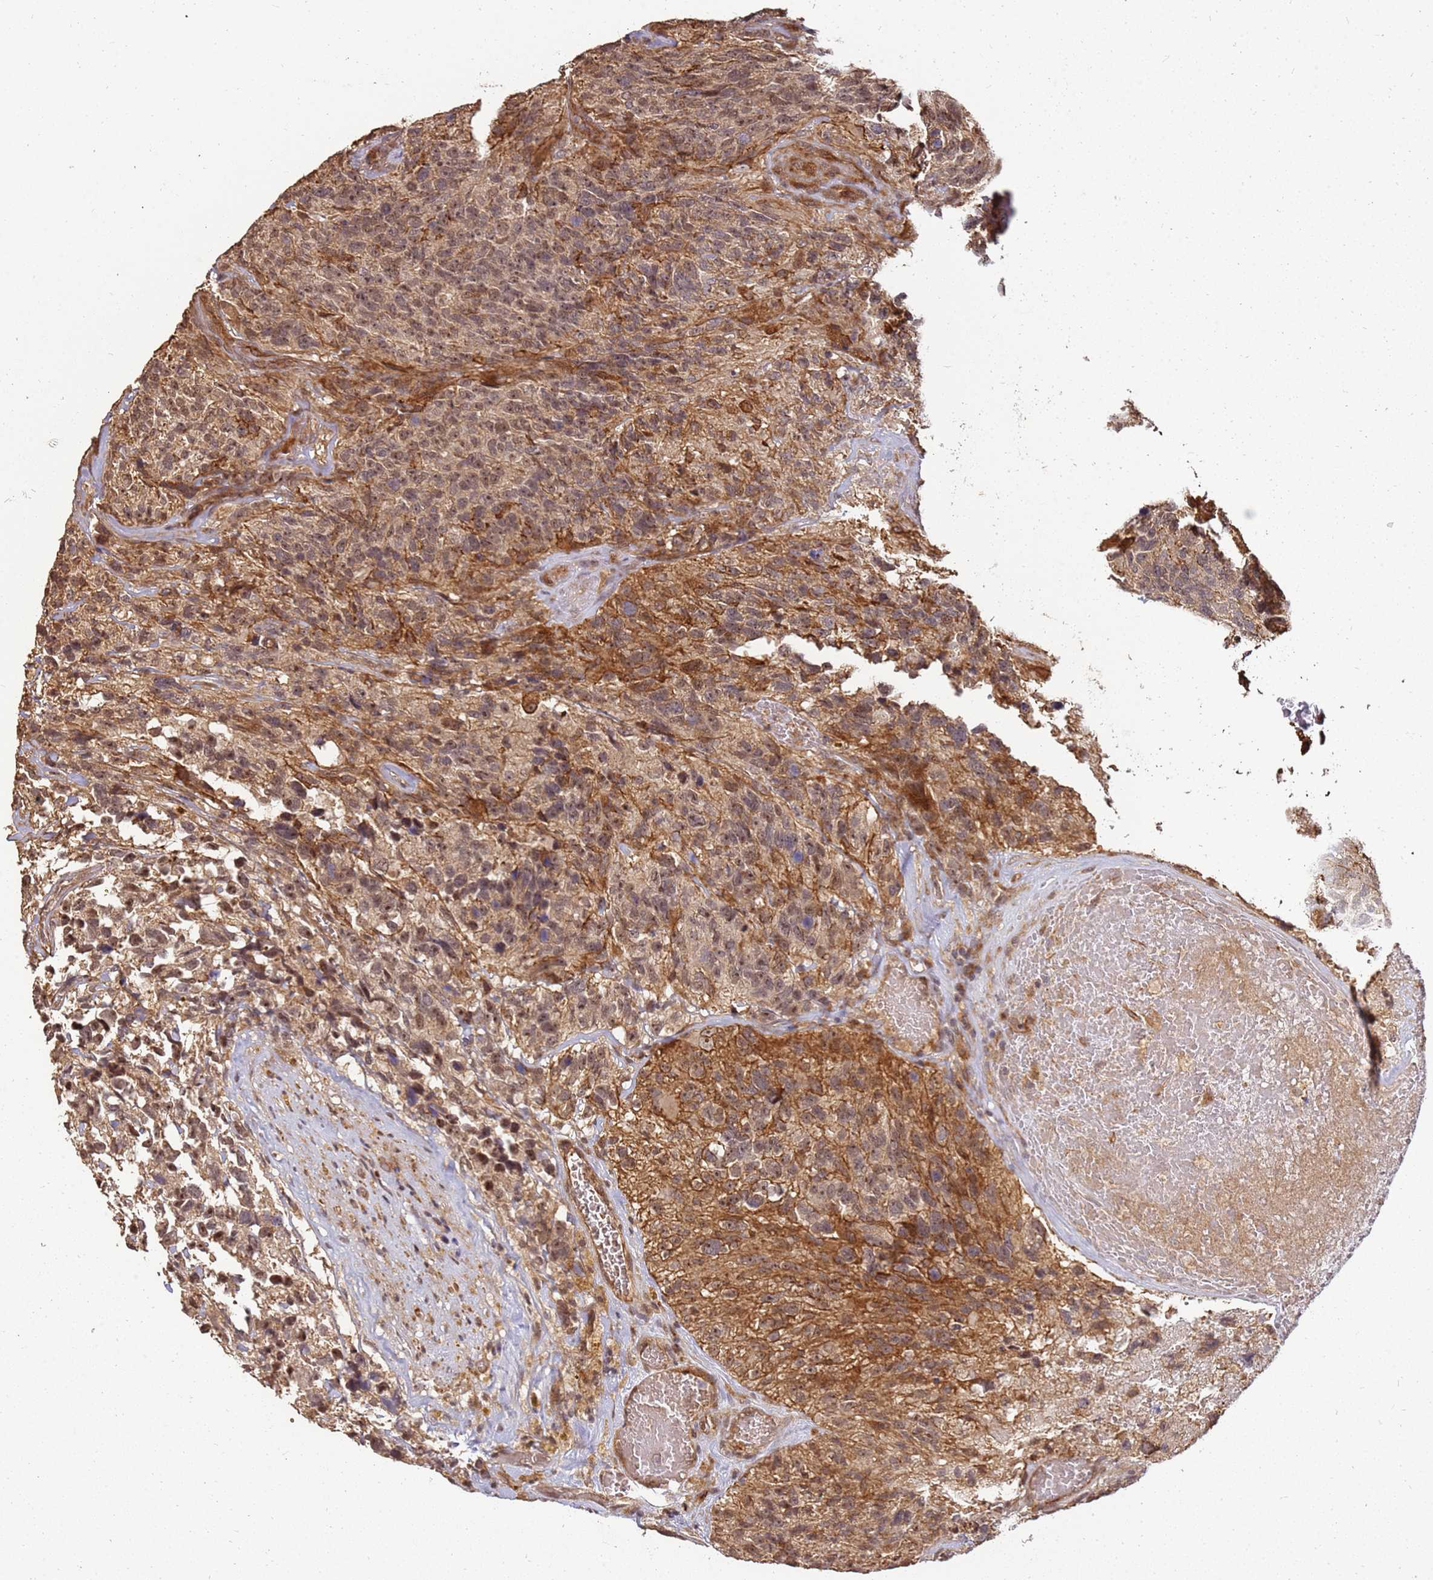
{"staining": {"intensity": "moderate", "quantity": ">75%", "location": "nuclear"}, "tissue": "glioma", "cell_type": "Tumor cells", "image_type": "cancer", "snomed": [{"axis": "morphology", "description": "Glioma, malignant, High grade"}, {"axis": "topography", "description": "Brain"}], "caption": "Glioma stained for a protein (brown) exhibits moderate nuclear positive staining in approximately >75% of tumor cells.", "gene": "ST18", "patient": {"sex": "male", "age": 69}}